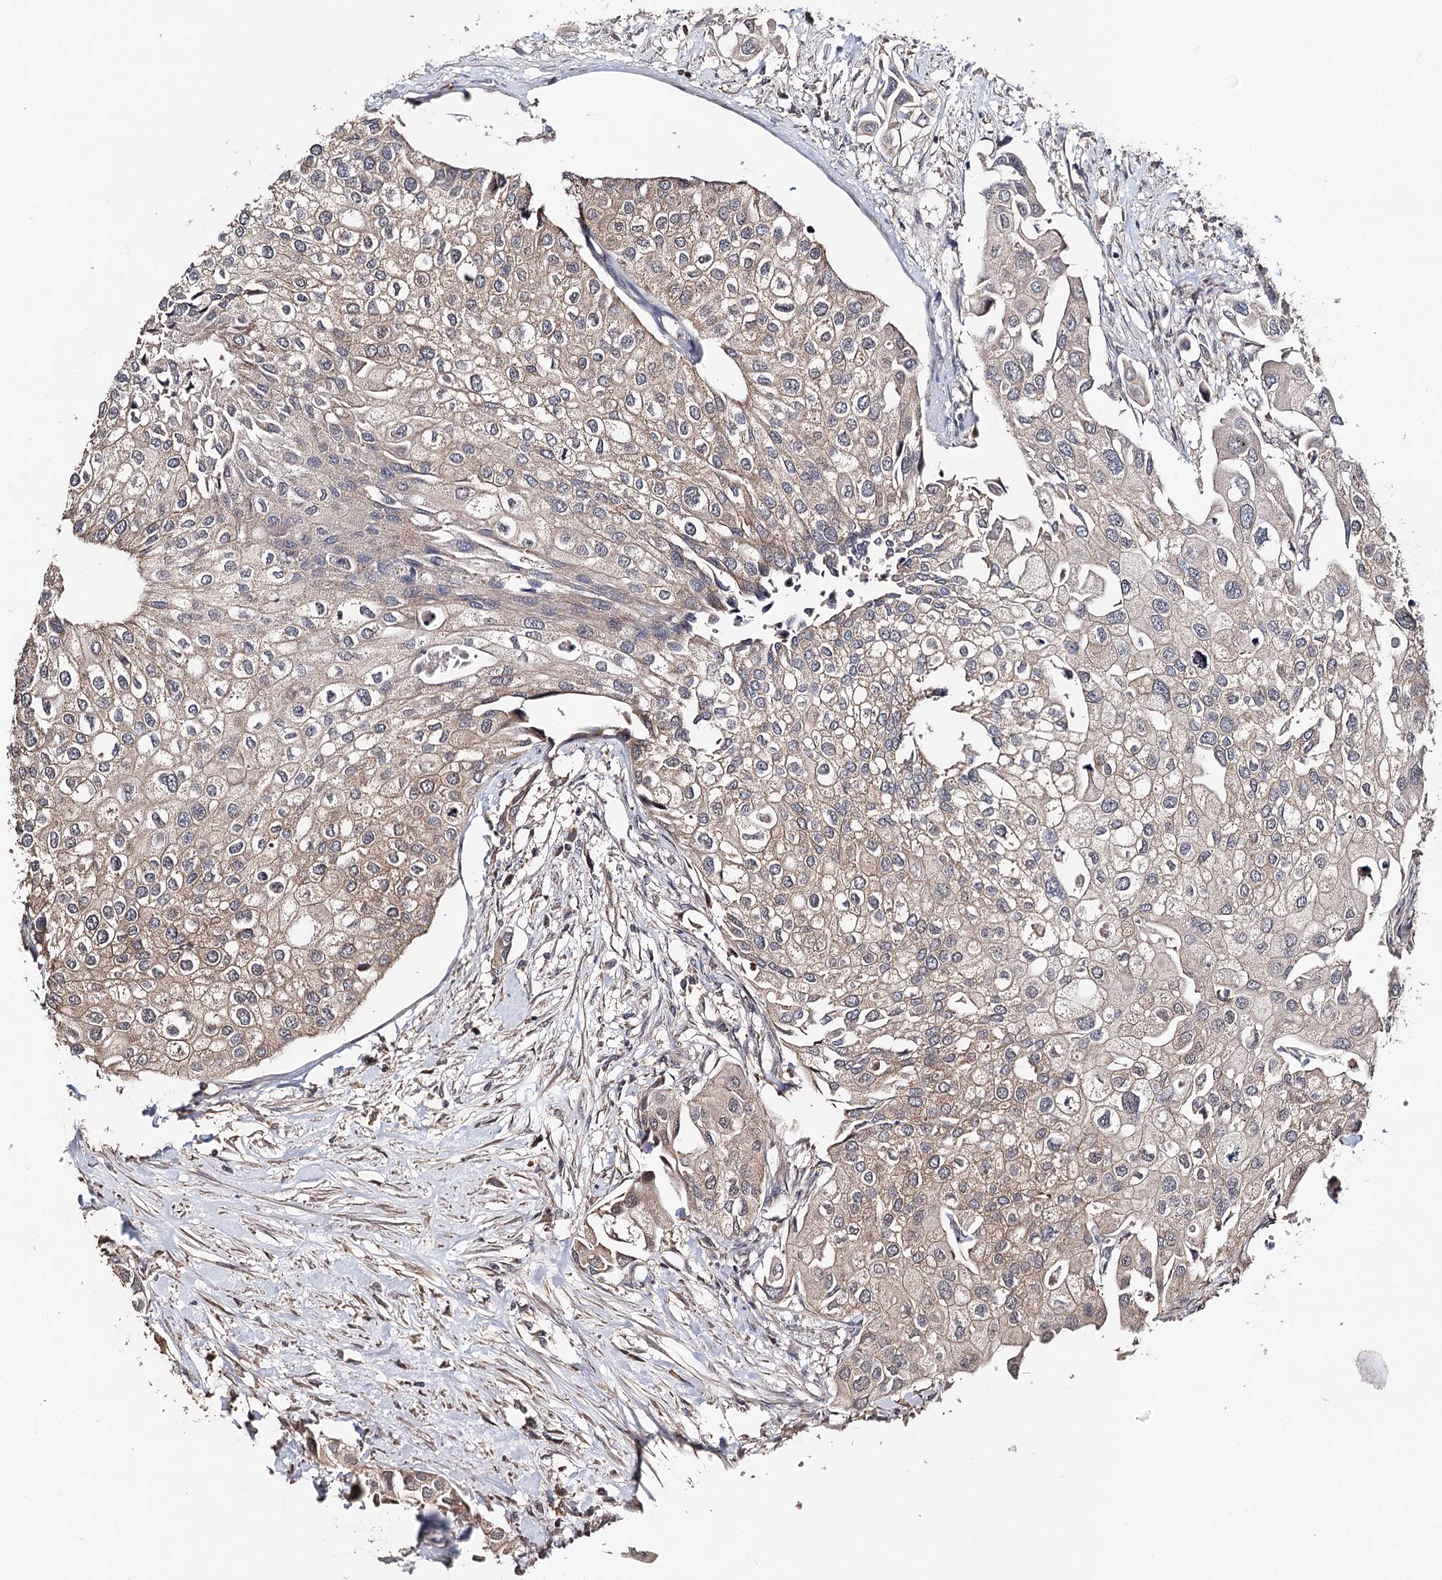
{"staining": {"intensity": "weak", "quantity": ">75%", "location": "cytoplasmic/membranous"}, "tissue": "urothelial cancer", "cell_type": "Tumor cells", "image_type": "cancer", "snomed": [{"axis": "morphology", "description": "Urothelial carcinoma, High grade"}, {"axis": "topography", "description": "Urinary bladder"}], "caption": "High-power microscopy captured an immunohistochemistry photomicrograph of urothelial cancer, revealing weak cytoplasmic/membranous staining in about >75% of tumor cells.", "gene": "NOPCHAP1", "patient": {"sex": "male", "age": 64}}